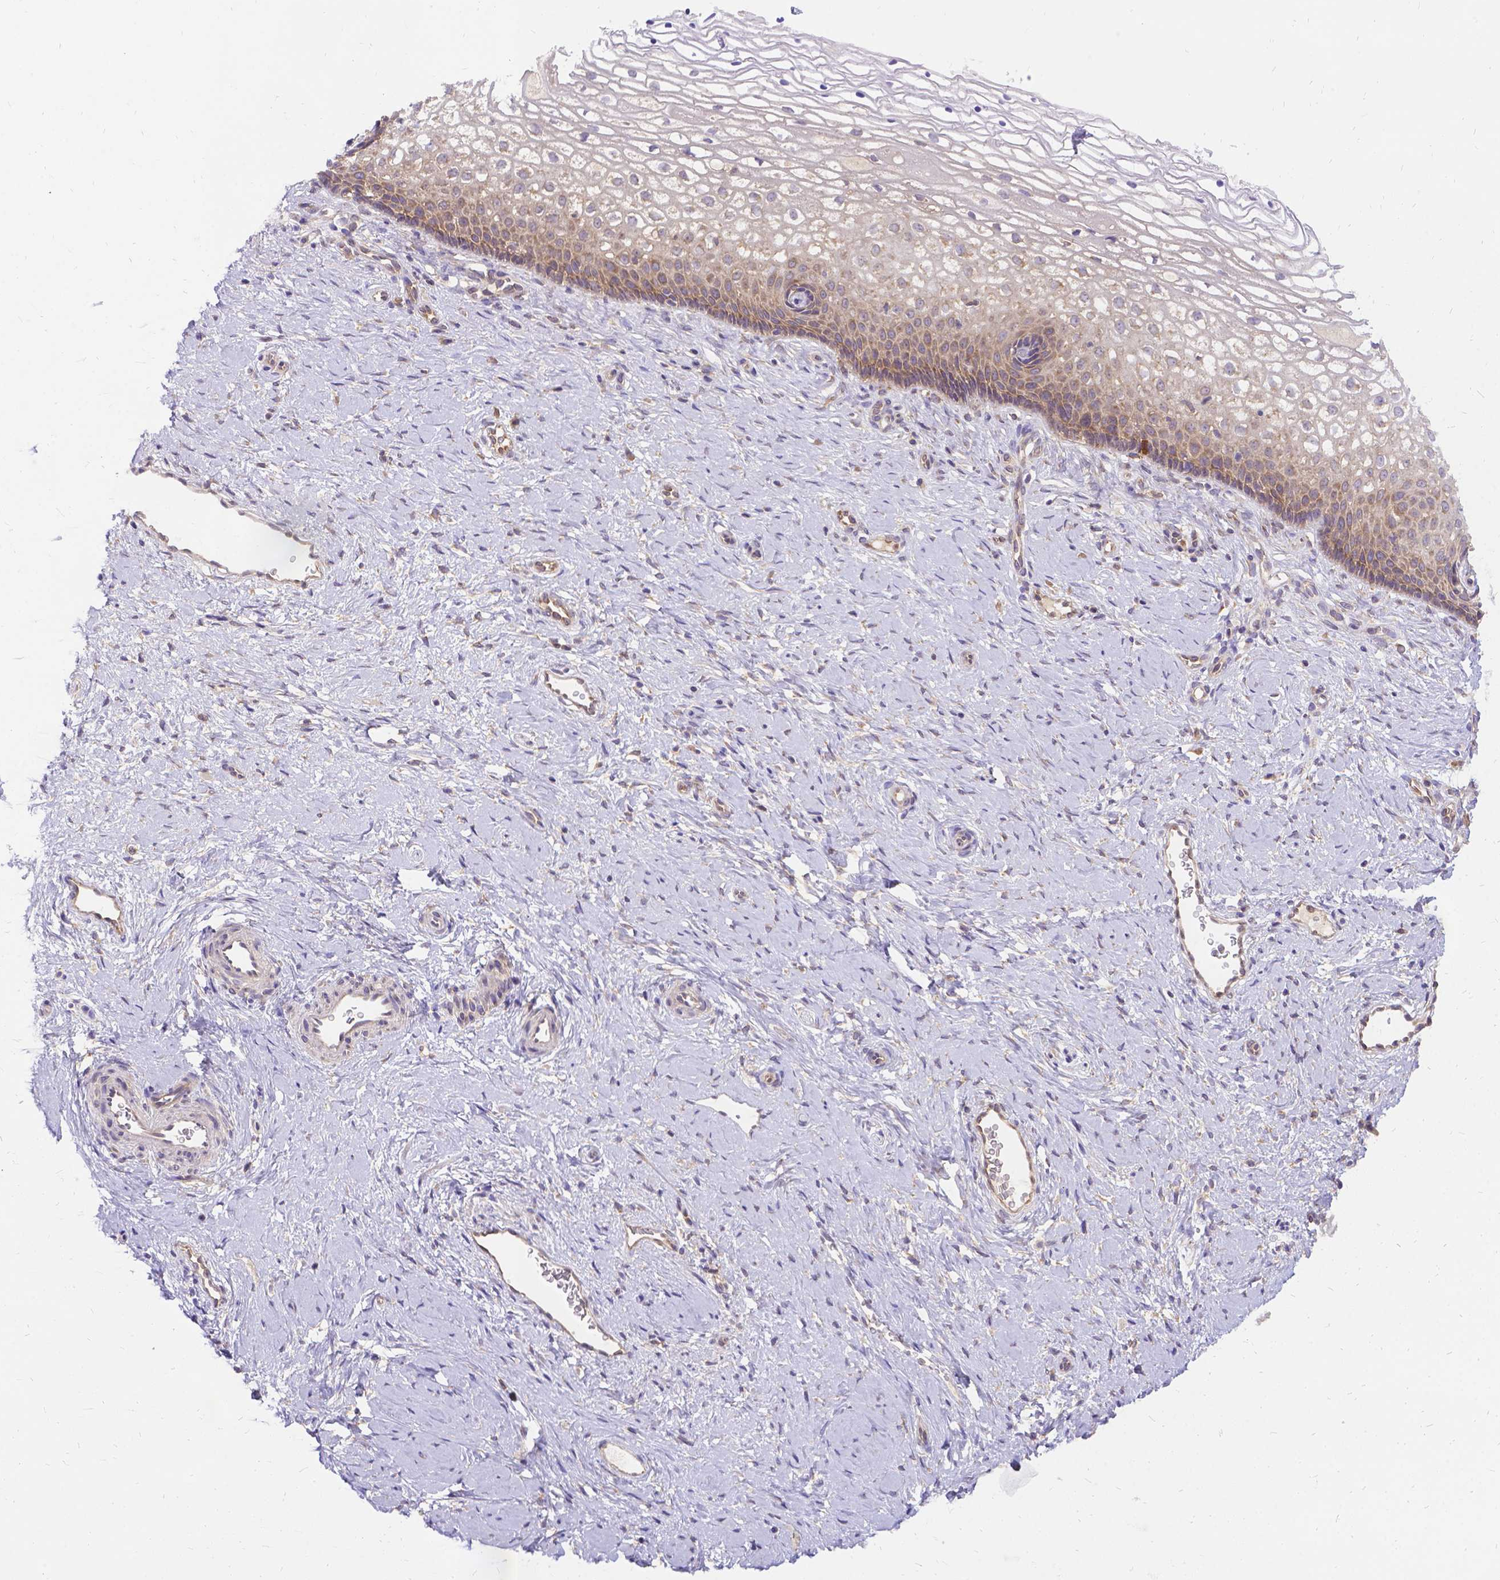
{"staining": {"intensity": "weak", "quantity": ">75%", "location": "cytoplasmic/membranous"}, "tissue": "cervix", "cell_type": "Glandular cells", "image_type": "normal", "snomed": [{"axis": "morphology", "description": "Normal tissue, NOS"}, {"axis": "topography", "description": "Cervix"}], "caption": "Weak cytoplasmic/membranous protein positivity is identified in about >75% of glandular cells in cervix.", "gene": "DENND6A", "patient": {"sex": "female", "age": 34}}